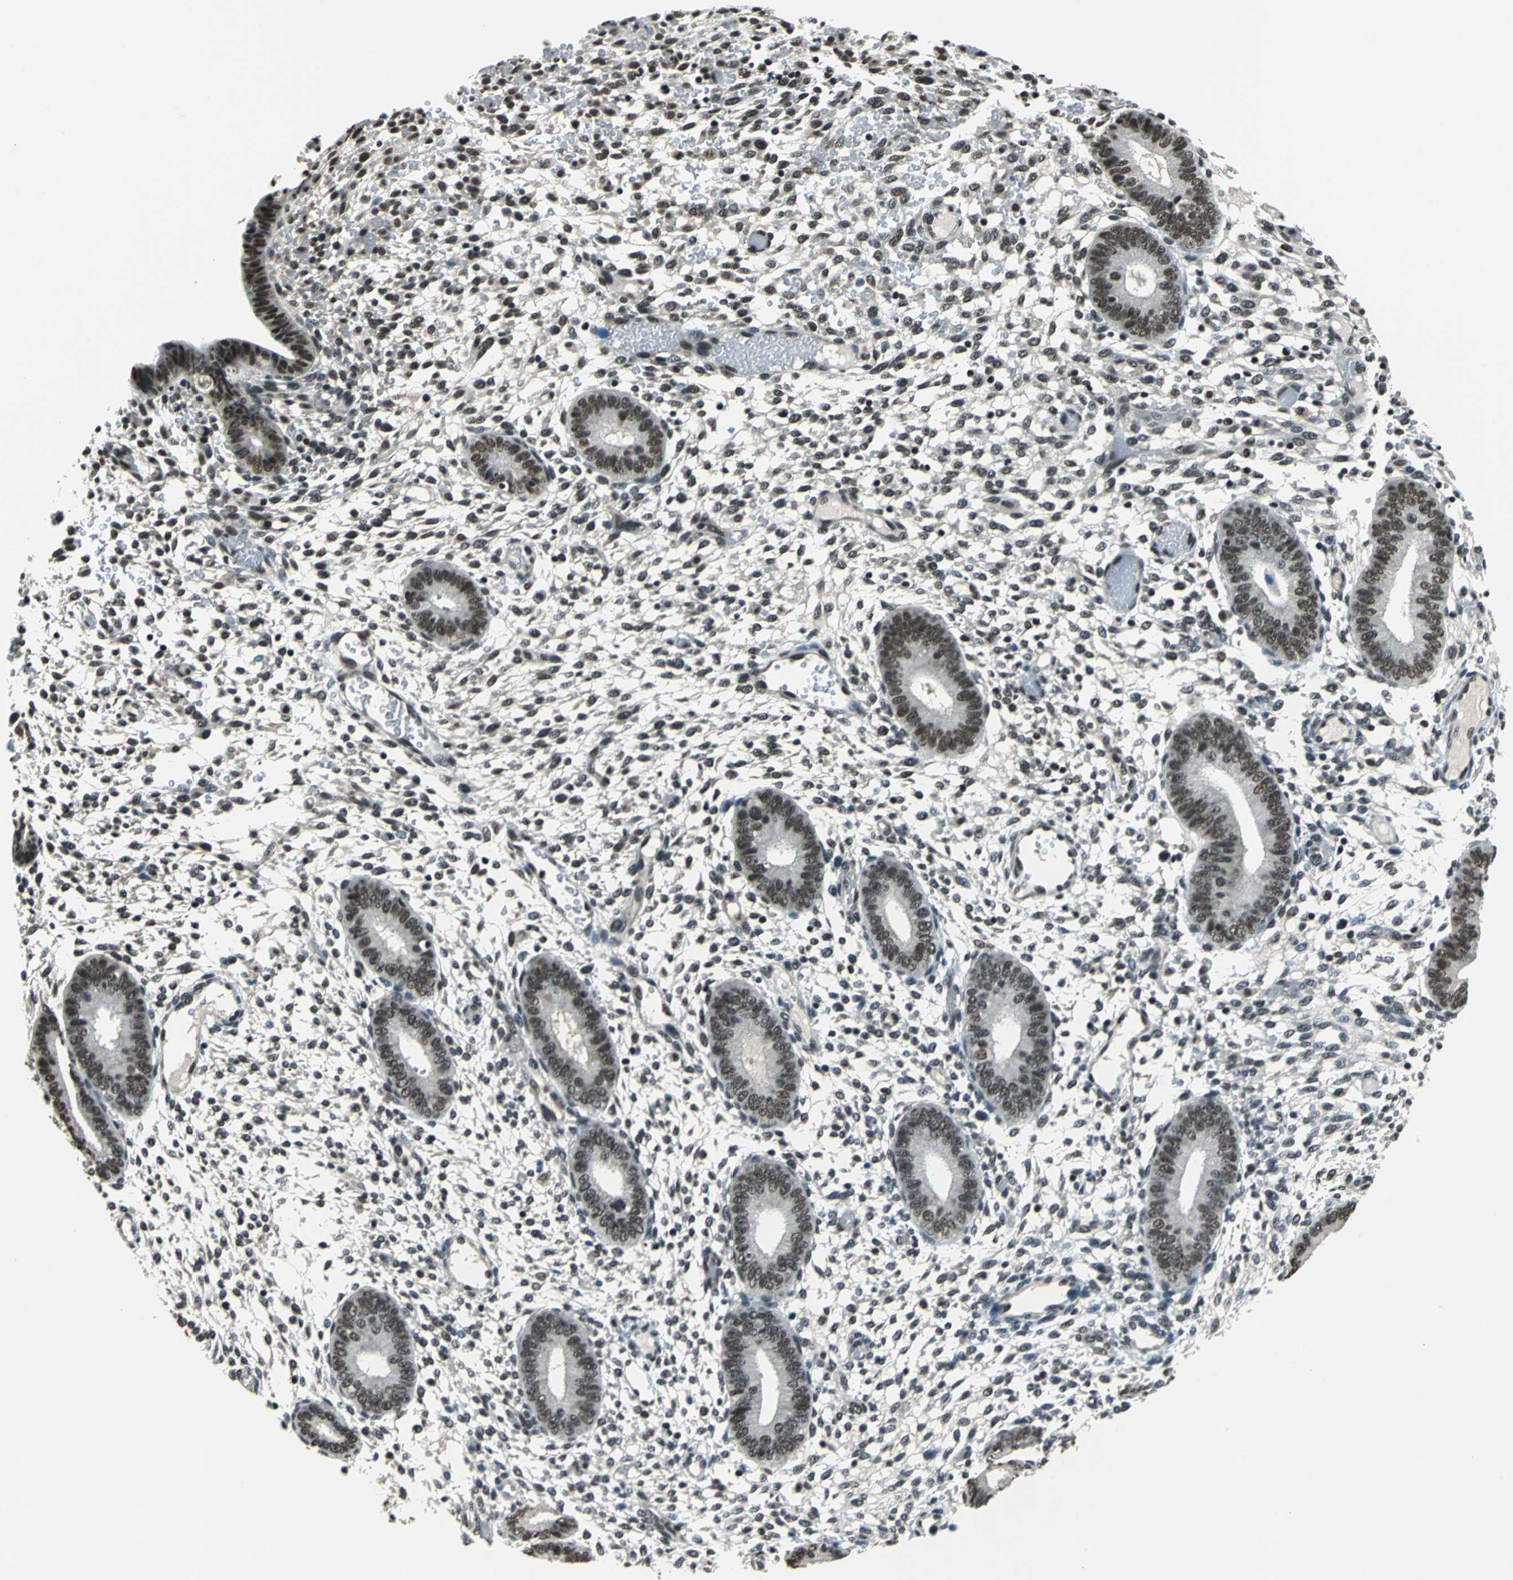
{"staining": {"intensity": "moderate", "quantity": "25%-75%", "location": "nuclear"}, "tissue": "endometrium", "cell_type": "Cells in endometrial stroma", "image_type": "normal", "snomed": [{"axis": "morphology", "description": "Normal tissue, NOS"}, {"axis": "topography", "description": "Endometrium"}], "caption": "IHC staining of normal endometrium, which exhibits medium levels of moderate nuclear staining in approximately 25%-75% of cells in endometrial stroma indicating moderate nuclear protein staining. The staining was performed using DAB (3,3'-diaminobenzidine) (brown) for protein detection and nuclei were counterstained in hematoxylin (blue).", "gene": "RBM14", "patient": {"sex": "female", "age": 42}}